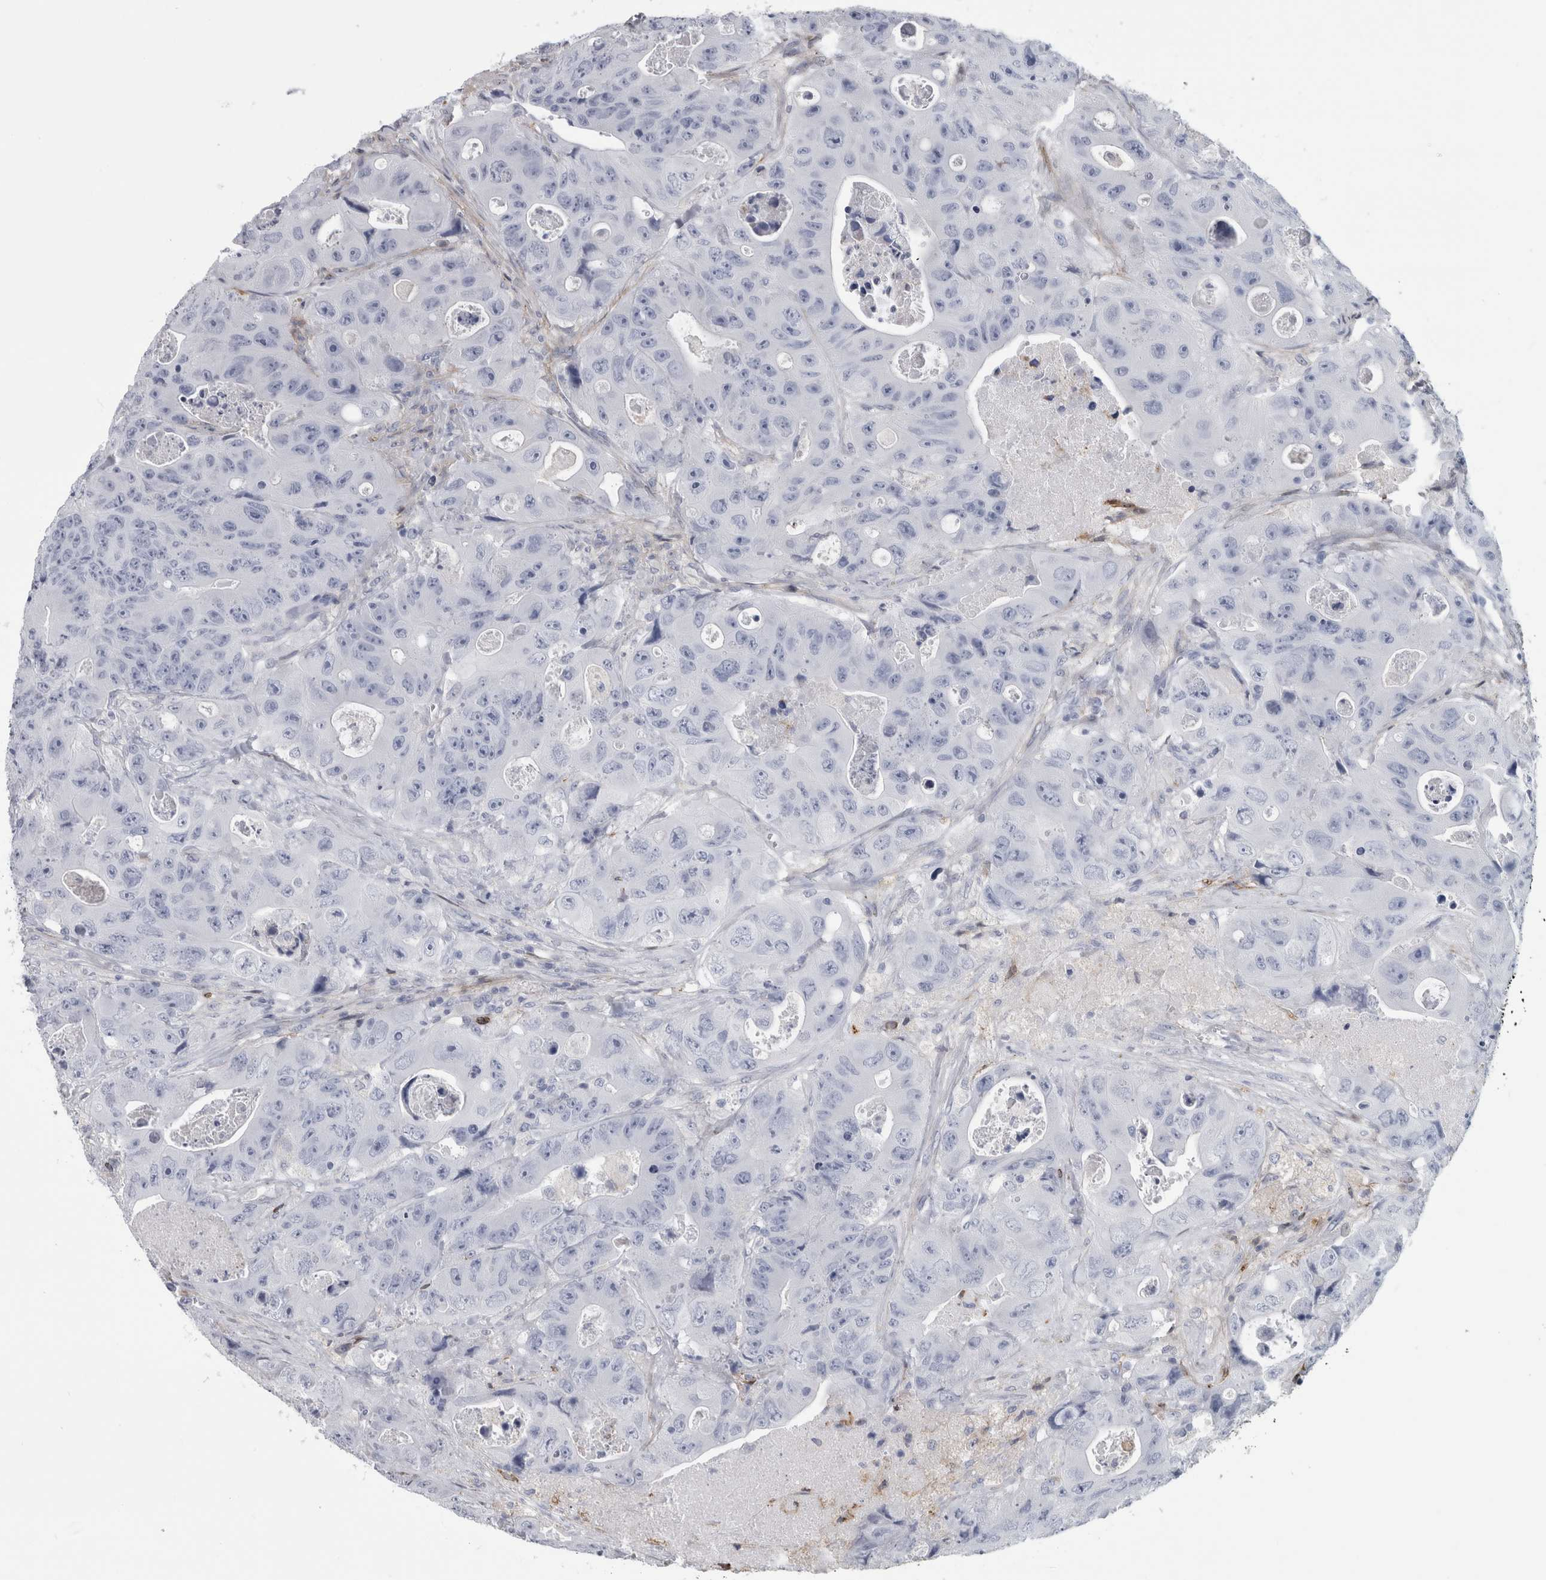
{"staining": {"intensity": "negative", "quantity": "none", "location": "none"}, "tissue": "colorectal cancer", "cell_type": "Tumor cells", "image_type": "cancer", "snomed": [{"axis": "morphology", "description": "Adenocarcinoma, NOS"}, {"axis": "topography", "description": "Colon"}], "caption": "High magnification brightfield microscopy of colorectal cancer stained with DAB (brown) and counterstained with hematoxylin (blue): tumor cells show no significant expression. (Brightfield microscopy of DAB (3,3'-diaminobenzidine) immunohistochemistry (IHC) at high magnification).", "gene": "DNAJC24", "patient": {"sex": "female", "age": 46}}